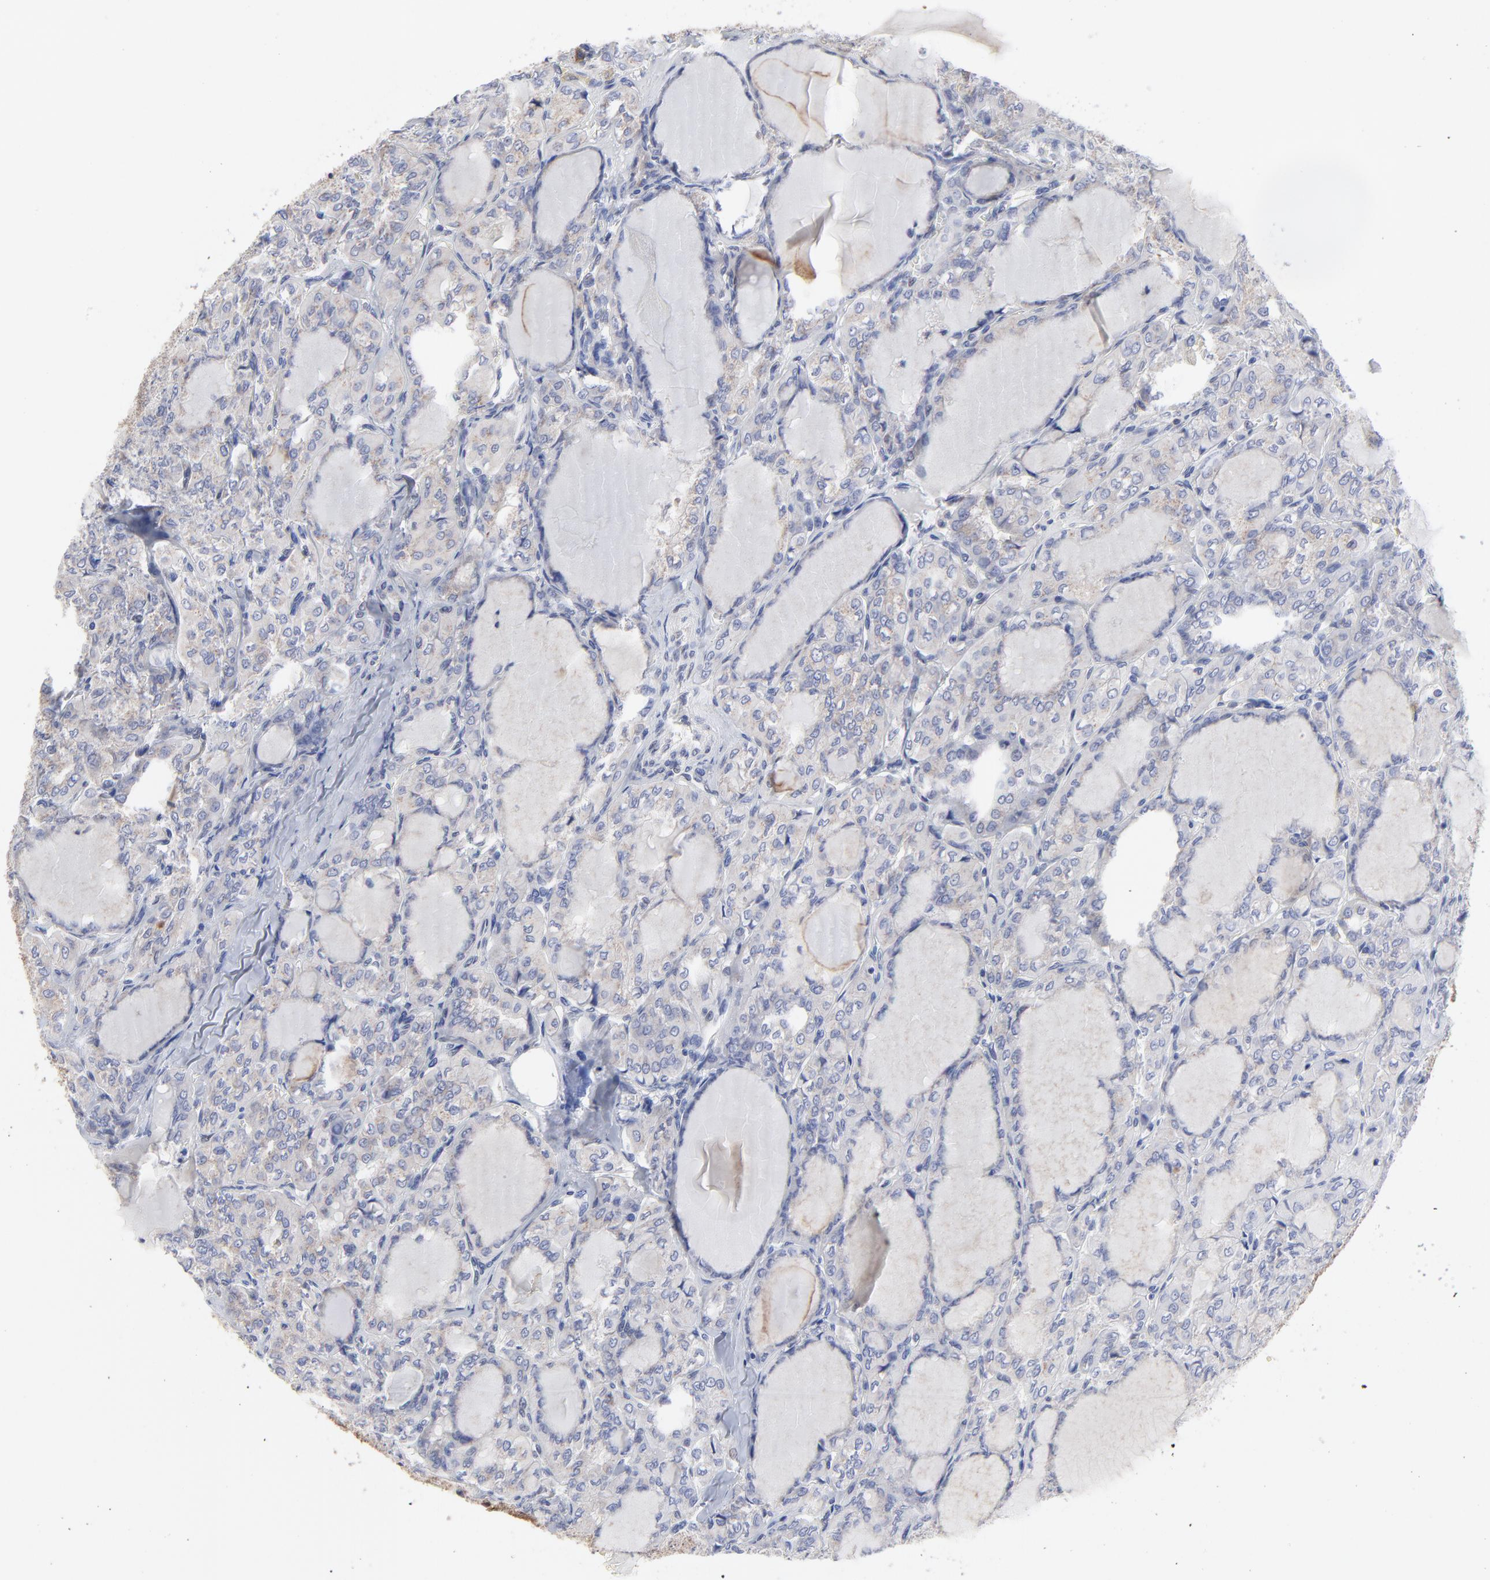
{"staining": {"intensity": "weak", "quantity": "<25%", "location": "cytoplasmic/membranous"}, "tissue": "thyroid cancer", "cell_type": "Tumor cells", "image_type": "cancer", "snomed": [{"axis": "morphology", "description": "Carcinoma, NOS"}, {"axis": "topography", "description": "Thyroid gland"}], "caption": "Micrograph shows no significant protein staining in tumor cells of thyroid cancer (carcinoma). (DAB immunohistochemistry, high magnification).", "gene": "NCAPH", "patient": {"sex": "male", "age": 76}}